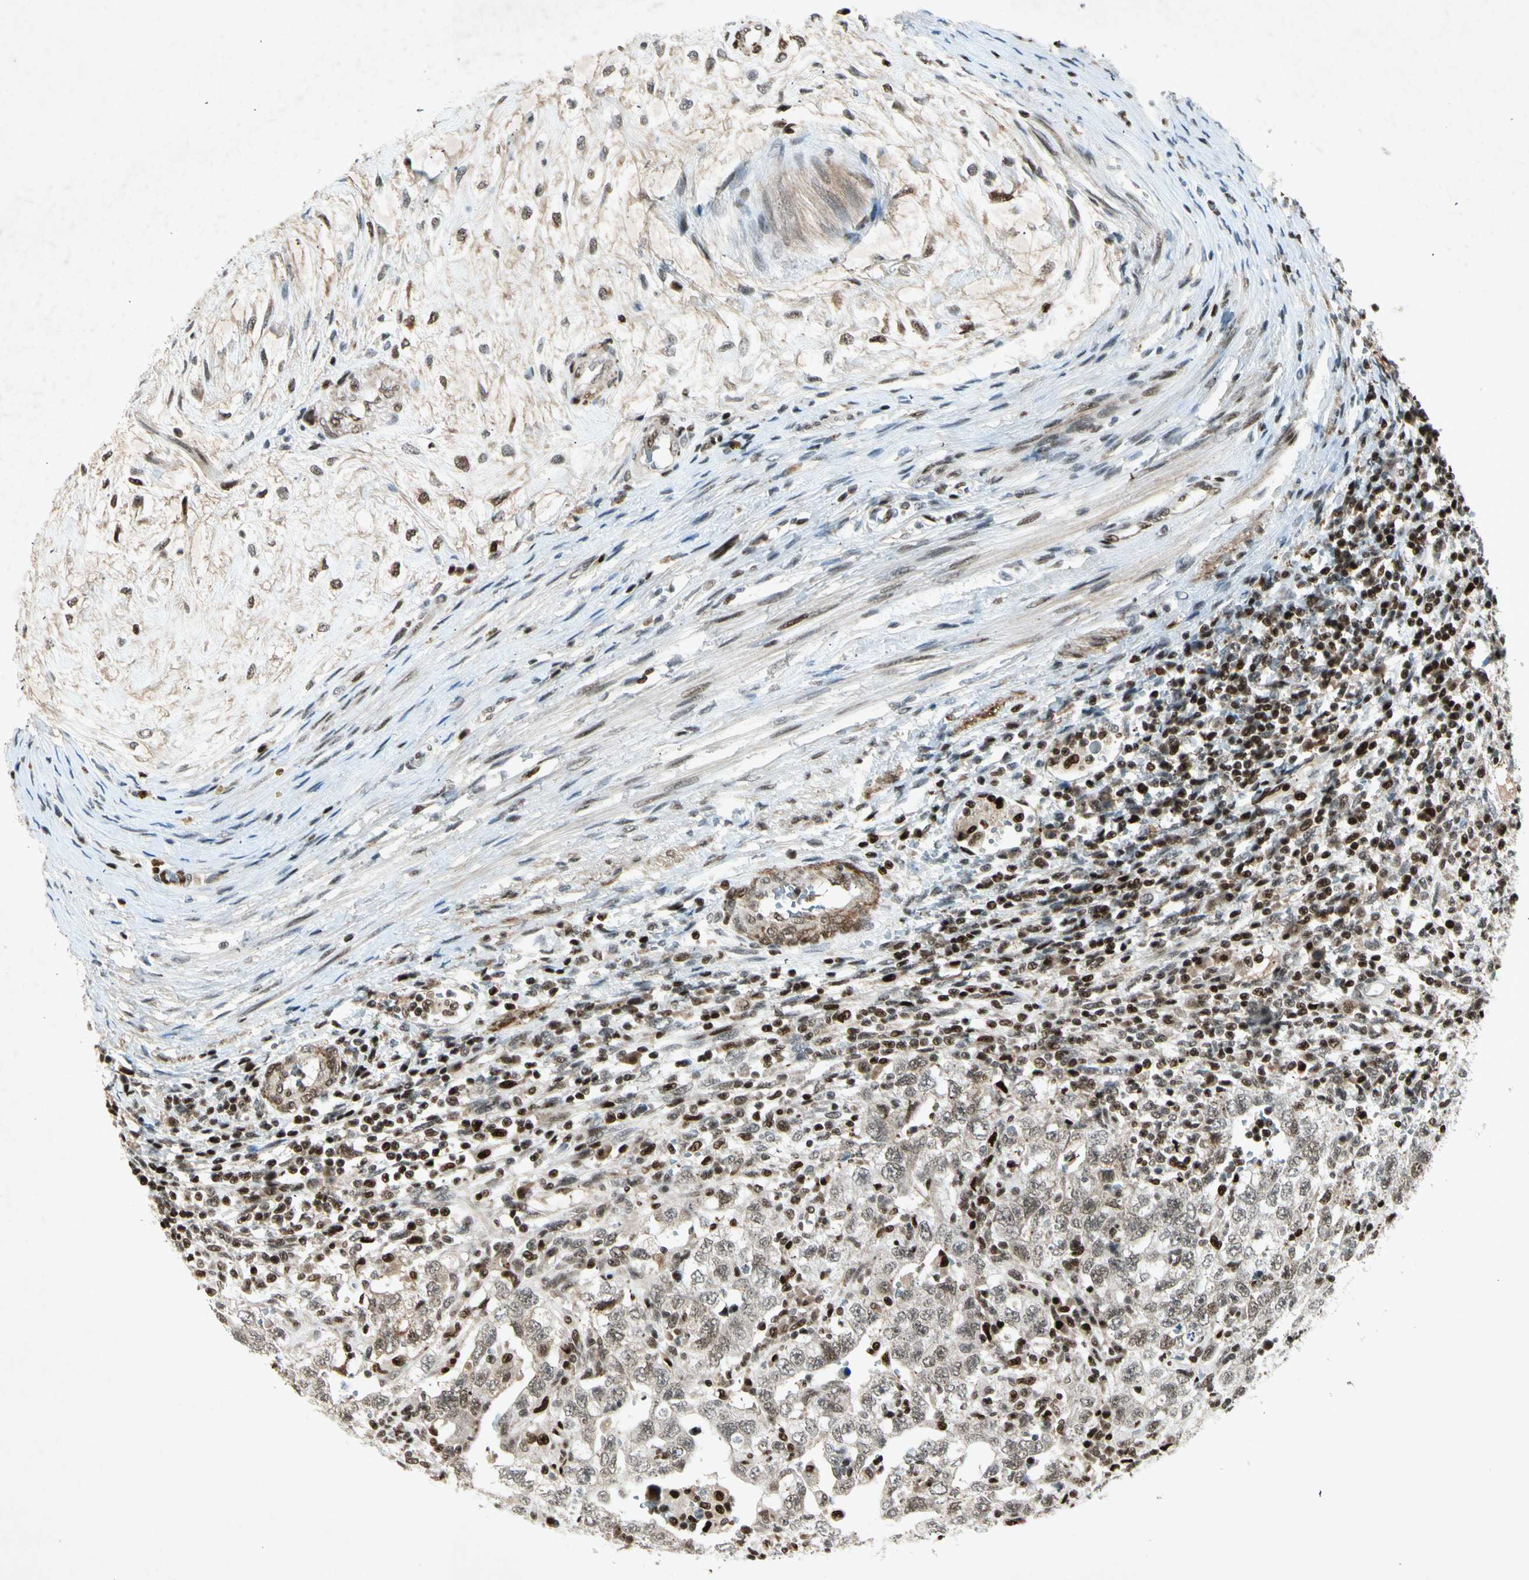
{"staining": {"intensity": "moderate", "quantity": ">75%", "location": "nuclear"}, "tissue": "testis cancer", "cell_type": "Tumor cells", "image_type": "cancer", "snomed": [{"axis": "morphology", "description": "Carcinoma, Embryonal, NOS"}, {"axis": "topography", "description": "Testis"}], "caption": "This micrograph demonstrates IHC staining of testis cancer, with medium moderate nuclear positivity in approximately >75% of tumor cells.", "gene": "RNF43", "patient": {"sex": "male", "age": 26}}